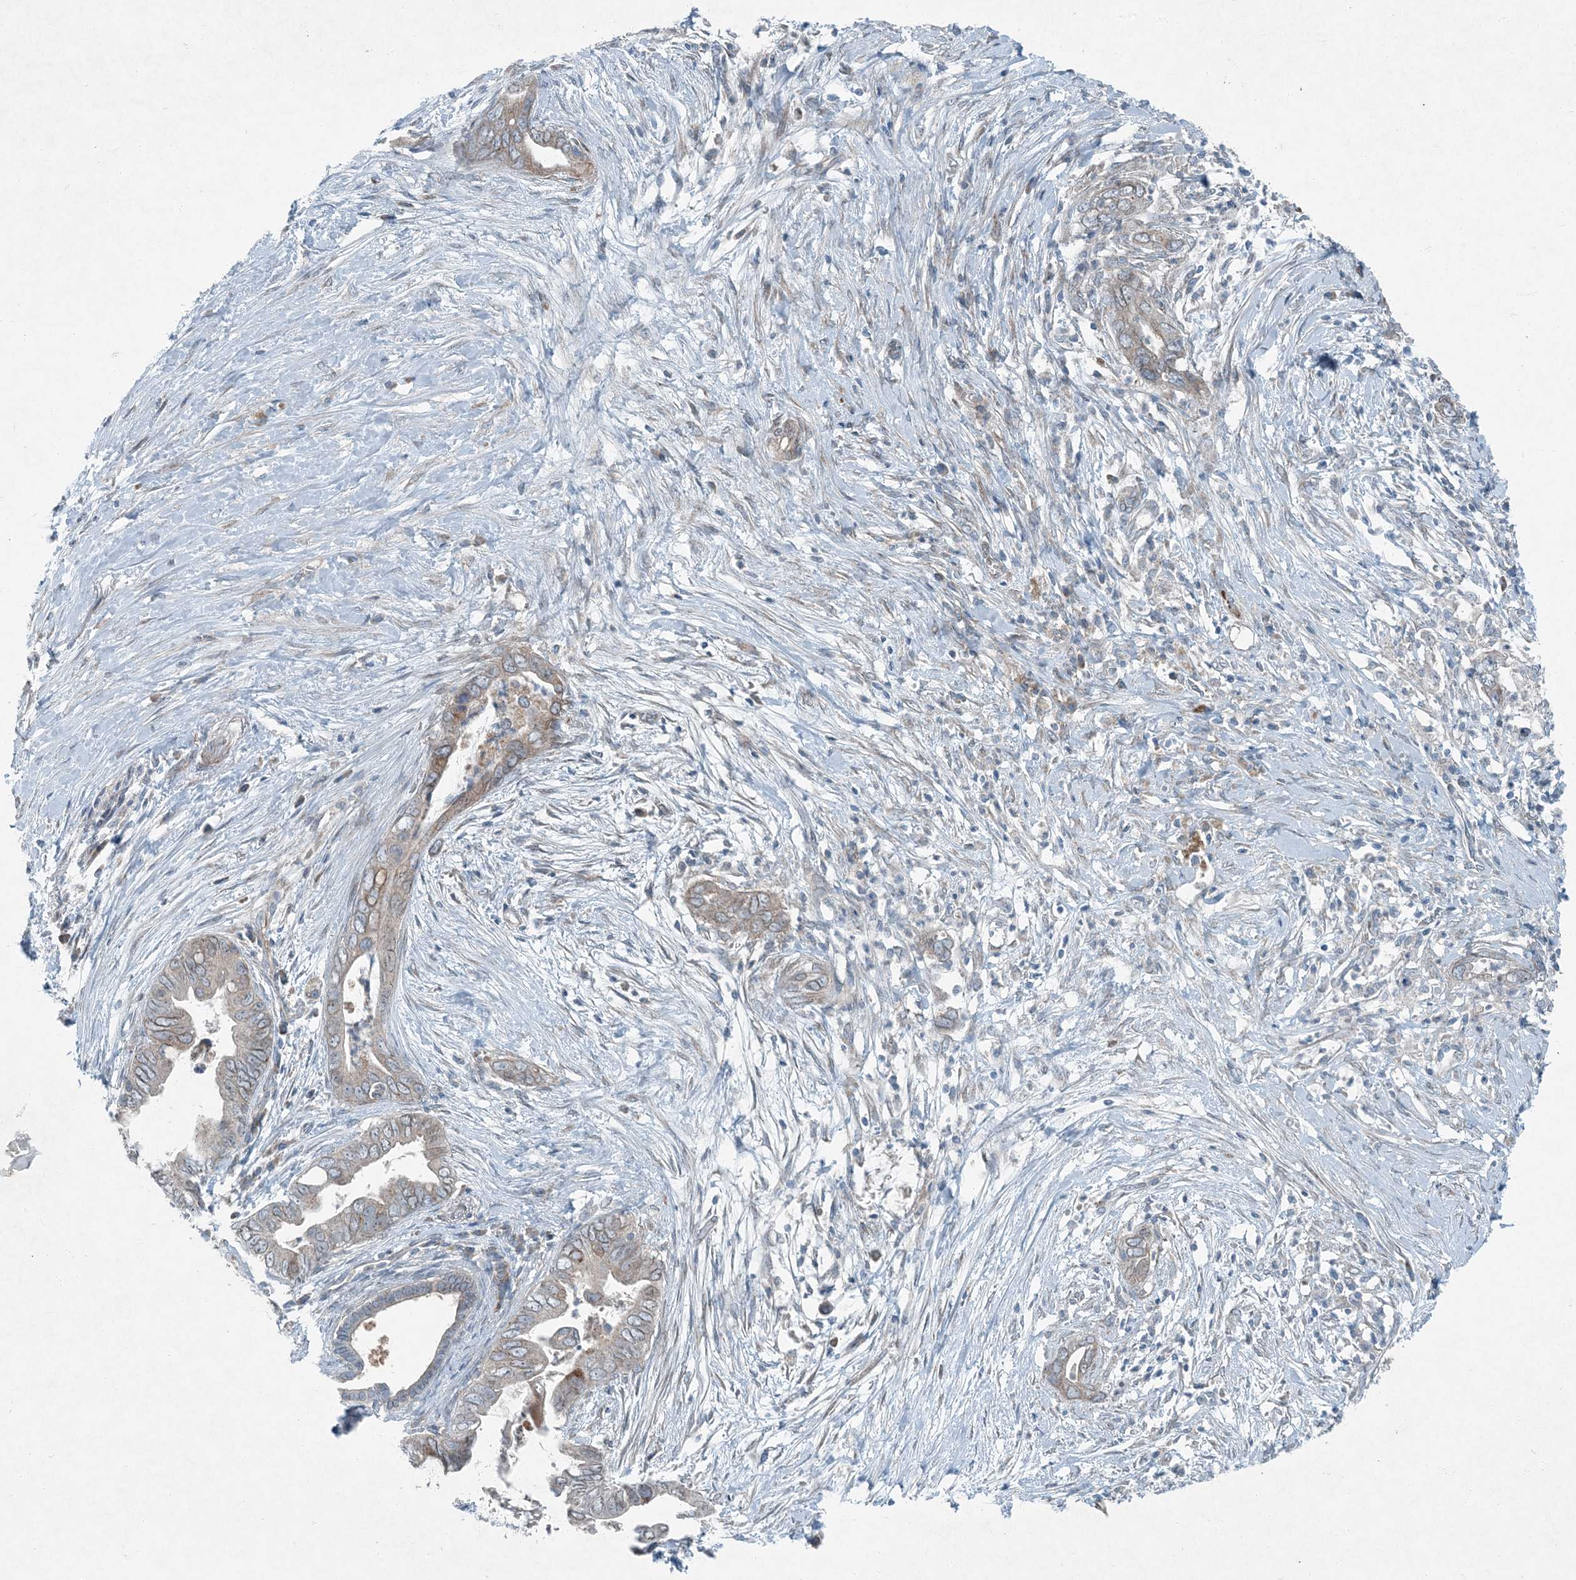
{"staining": {"intensity": "weak", "quantity": "<25%", "location": "cytoplasmic/membranous"}, "tissue": "pancreatic cancer", "cell_type": "Tumor cells", "image_type": "cancer", "snomed": [{"axis": "morphology", "description": "Adenocarcinoma, NOS"}, {"axis": "topography", "description": "Pancreas"}], "caption": "Immunohistochemistry (IHC) photomicrograph of human pancreatic adenocarcinoma stained for a protein (brown), which exhibits no staining in tumor cells.", "gene": "APOM", "patient": {"sex": "male", "age": 75}}